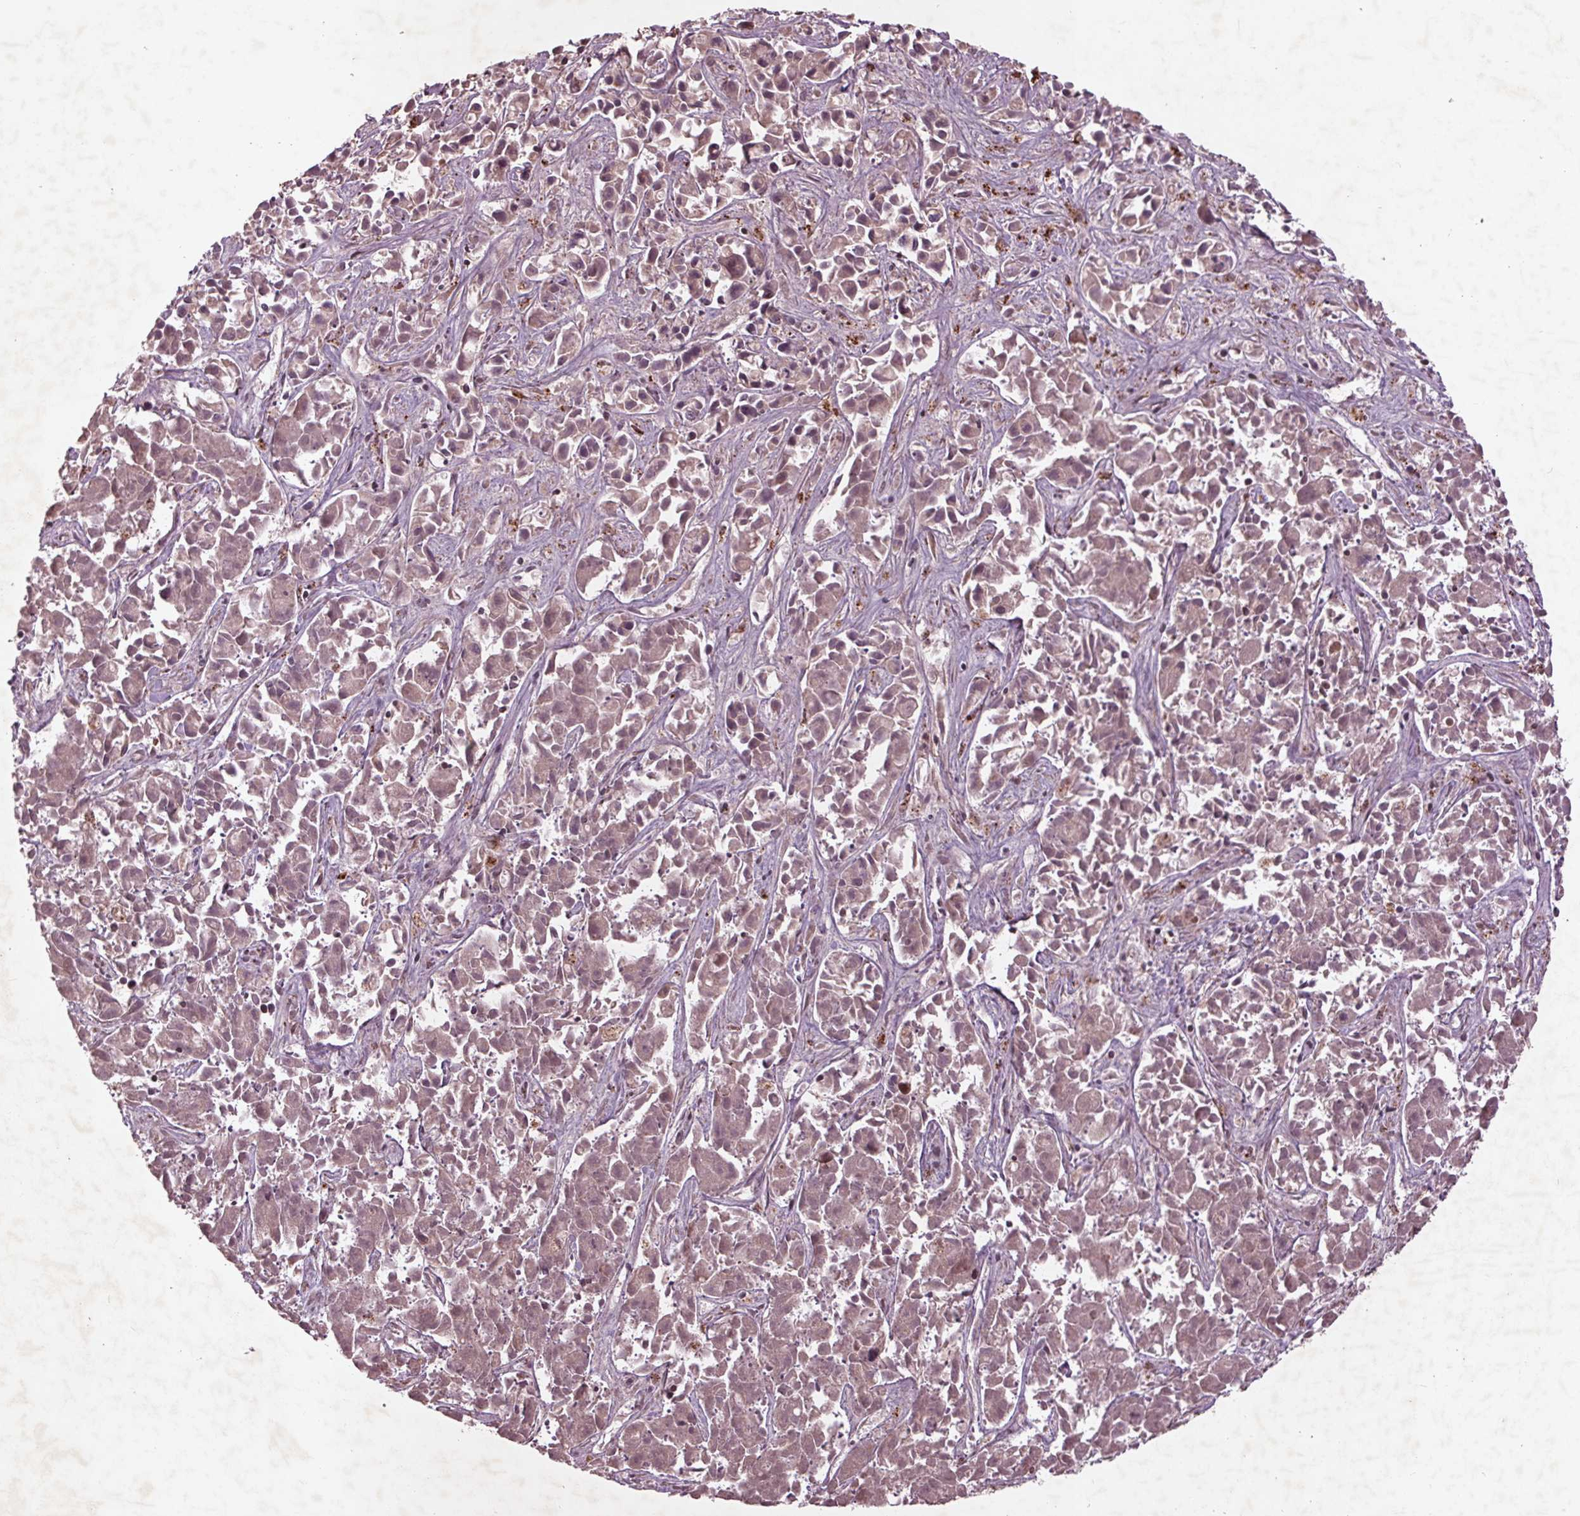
{"staining": {"intensity": "negative", "quantity": "none", "location": "none"}, "tissue": "liver cancer", "cell_type": "Tumor cells", "image_type": "cancer", "snomed": [{"axis": "morphology", "description": "Cholangiocarcinoma"}, {"axis": "topography", "description": "Liver"}], "caption": "Tumor cells show no significant staining in liver cancer (cholangiocarcinoma).", "gene": "CDKL4", "patient": {"sex": "female", "age": 81}}